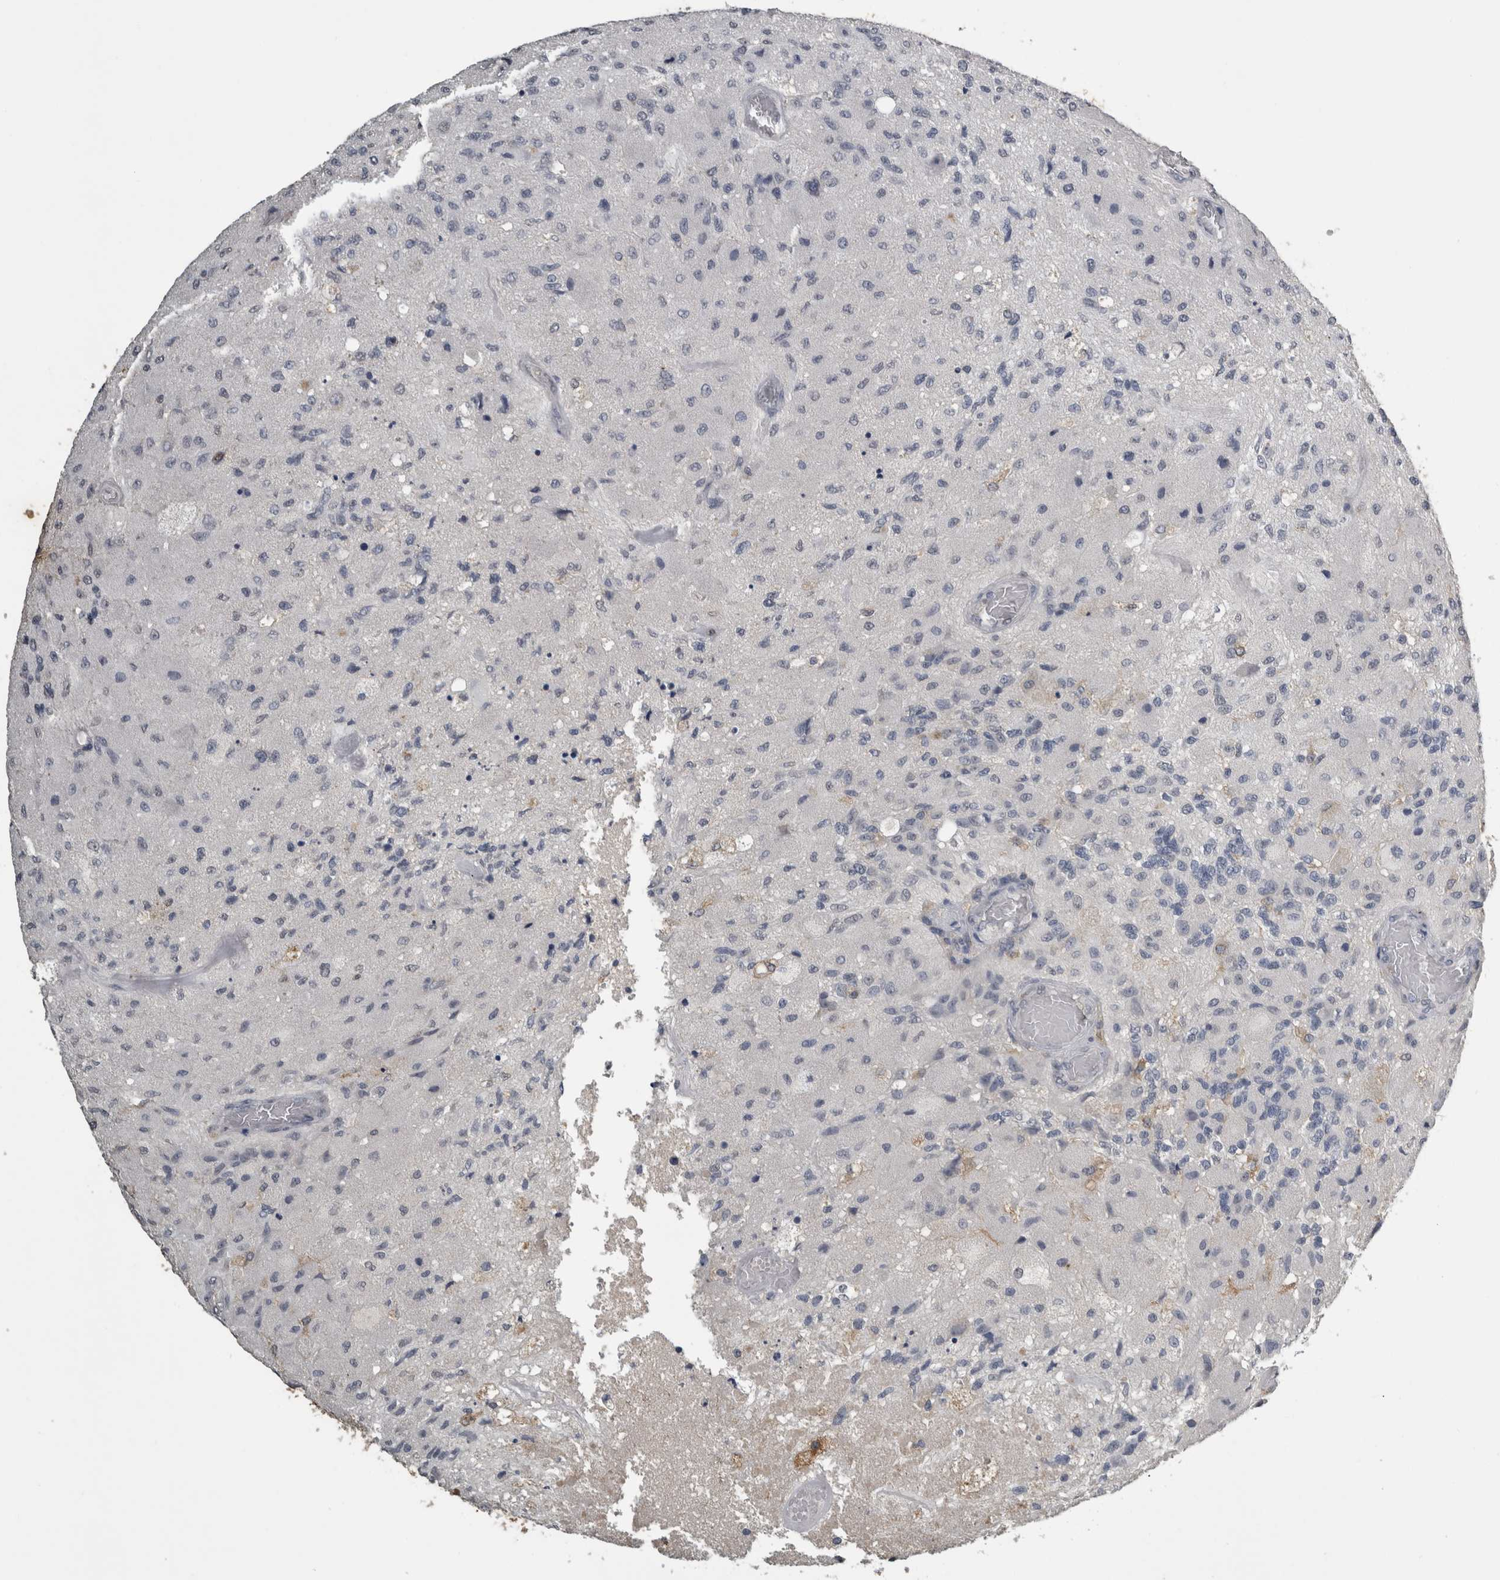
{"staining": {"intensity": "negative", "quantity": "none", "location": "none"}, "tissue": "glioma", "cell_type": "Tumor cells", "image_type": "cancer", "snomed": [{"axis": "morphology", "description": "Normal tissue, NOS"}, {"axis": "morphology", "description": "Glioma, malignant, High grade"}, {"axis": "topography", "description": "Cerebral cortex"}], "caption": "IHC of human glioma demonstrates no staining in tumor cells. The staining is performed using DAB (3,3'-diaminobenzidine) brown chromogen with nuclei counter-stained in using hematoxylin.", "gene": "PIK3AP1", "patient": {"sex": "male", "age": 77}}